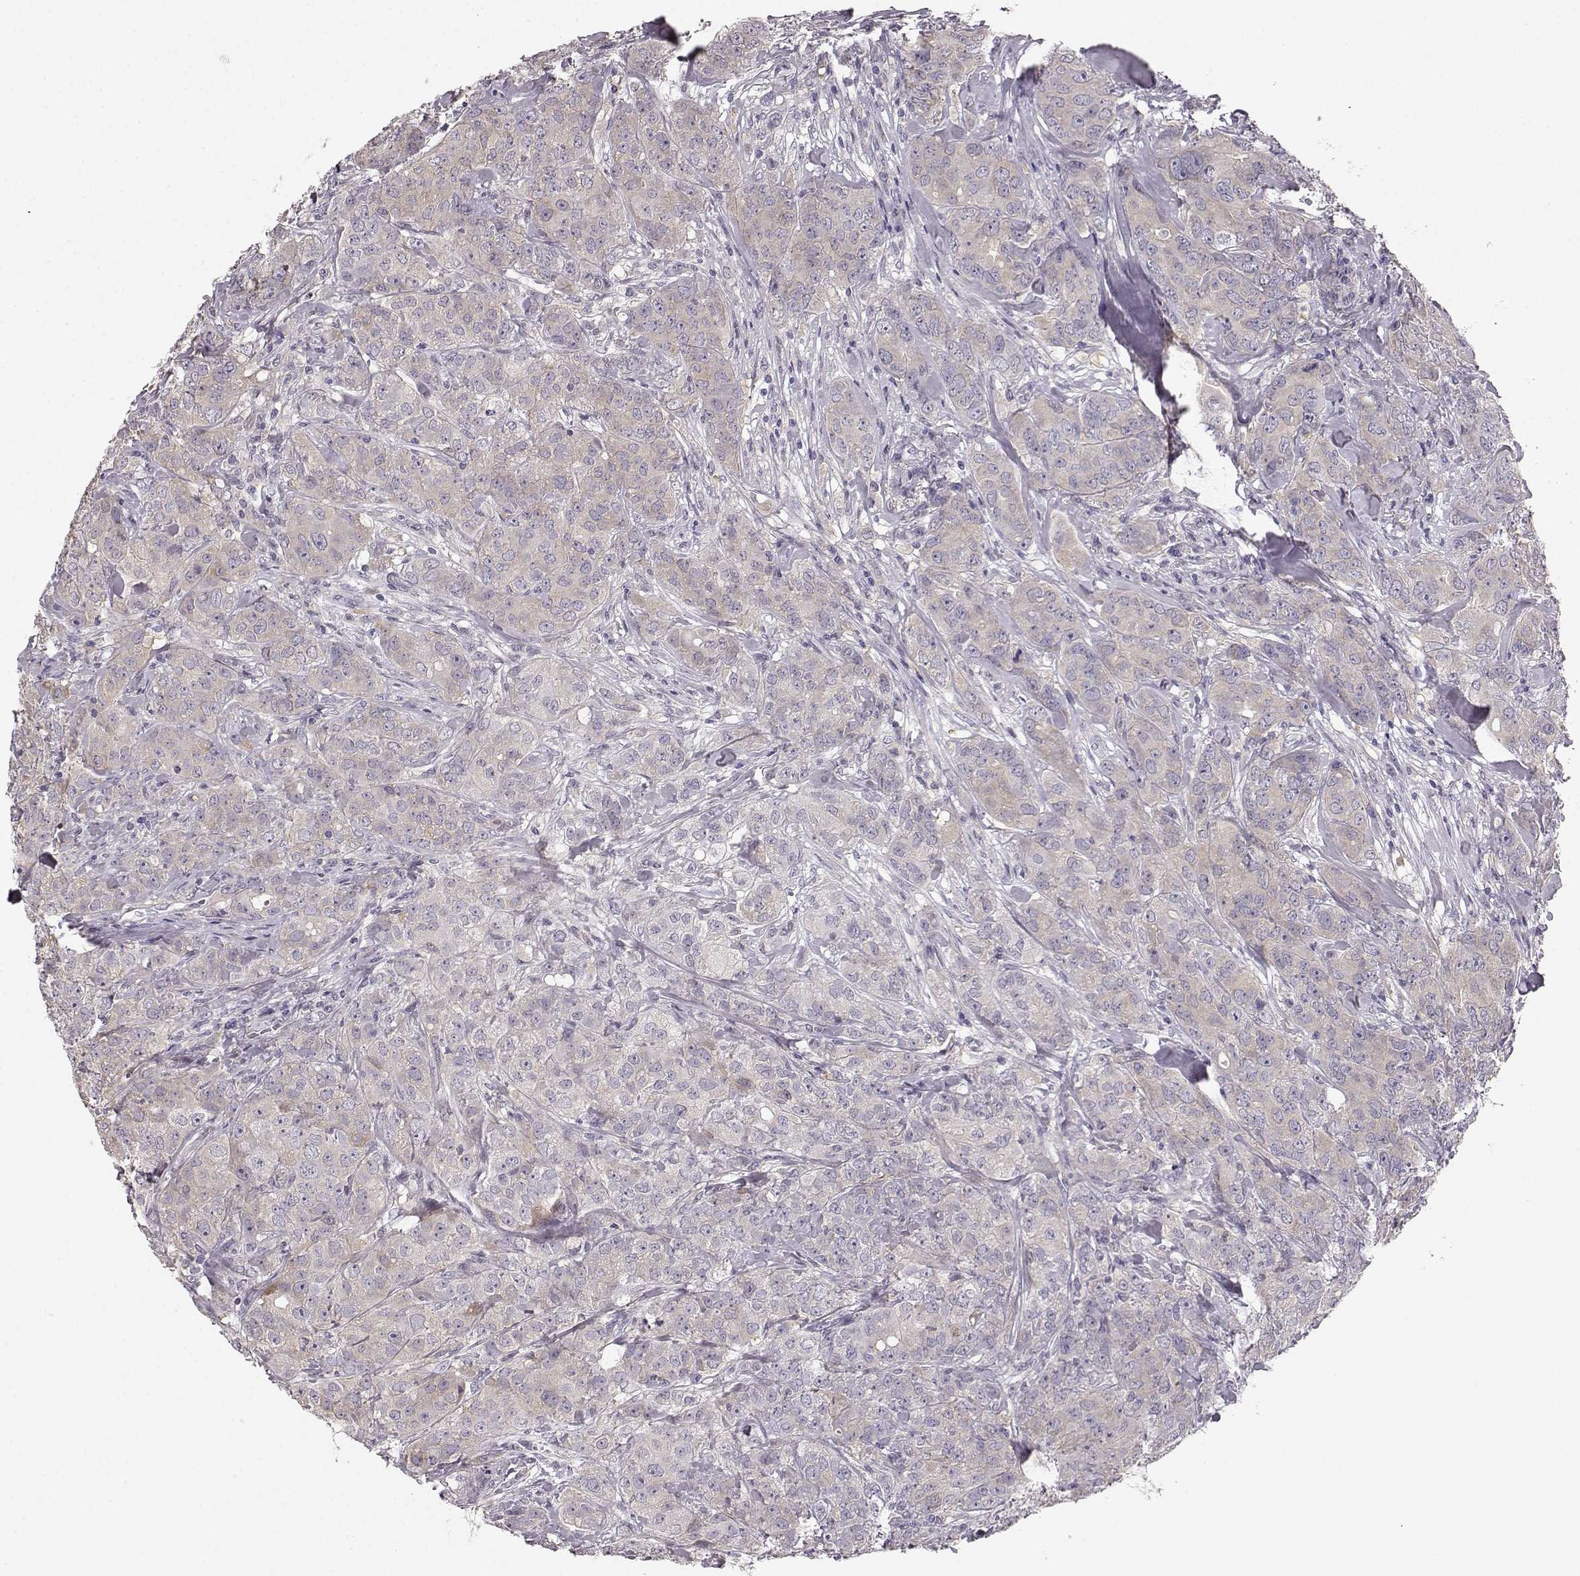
{"staining": {"intensity": "weak", "quantity": "25%-75%", "location": "cytoplasmic/membranous"}, "tissue": "breast cancer", "cell_type": "Tumor cells", "image_type": "cancer", "snomed": [{"axis": "morphology", "description": "Duct carcinoma"}, {"axis": "topography", "description": "Breast"}], "caption": "The photomicrograph exhibits immunohistochemical staining of breast cancer. There is weak cytoplasmic/membranous expression is seen in approximately 25%-75% of tumor cells.", "gene": "GPR50", "patient": {"sex": "female", "age": 43}}